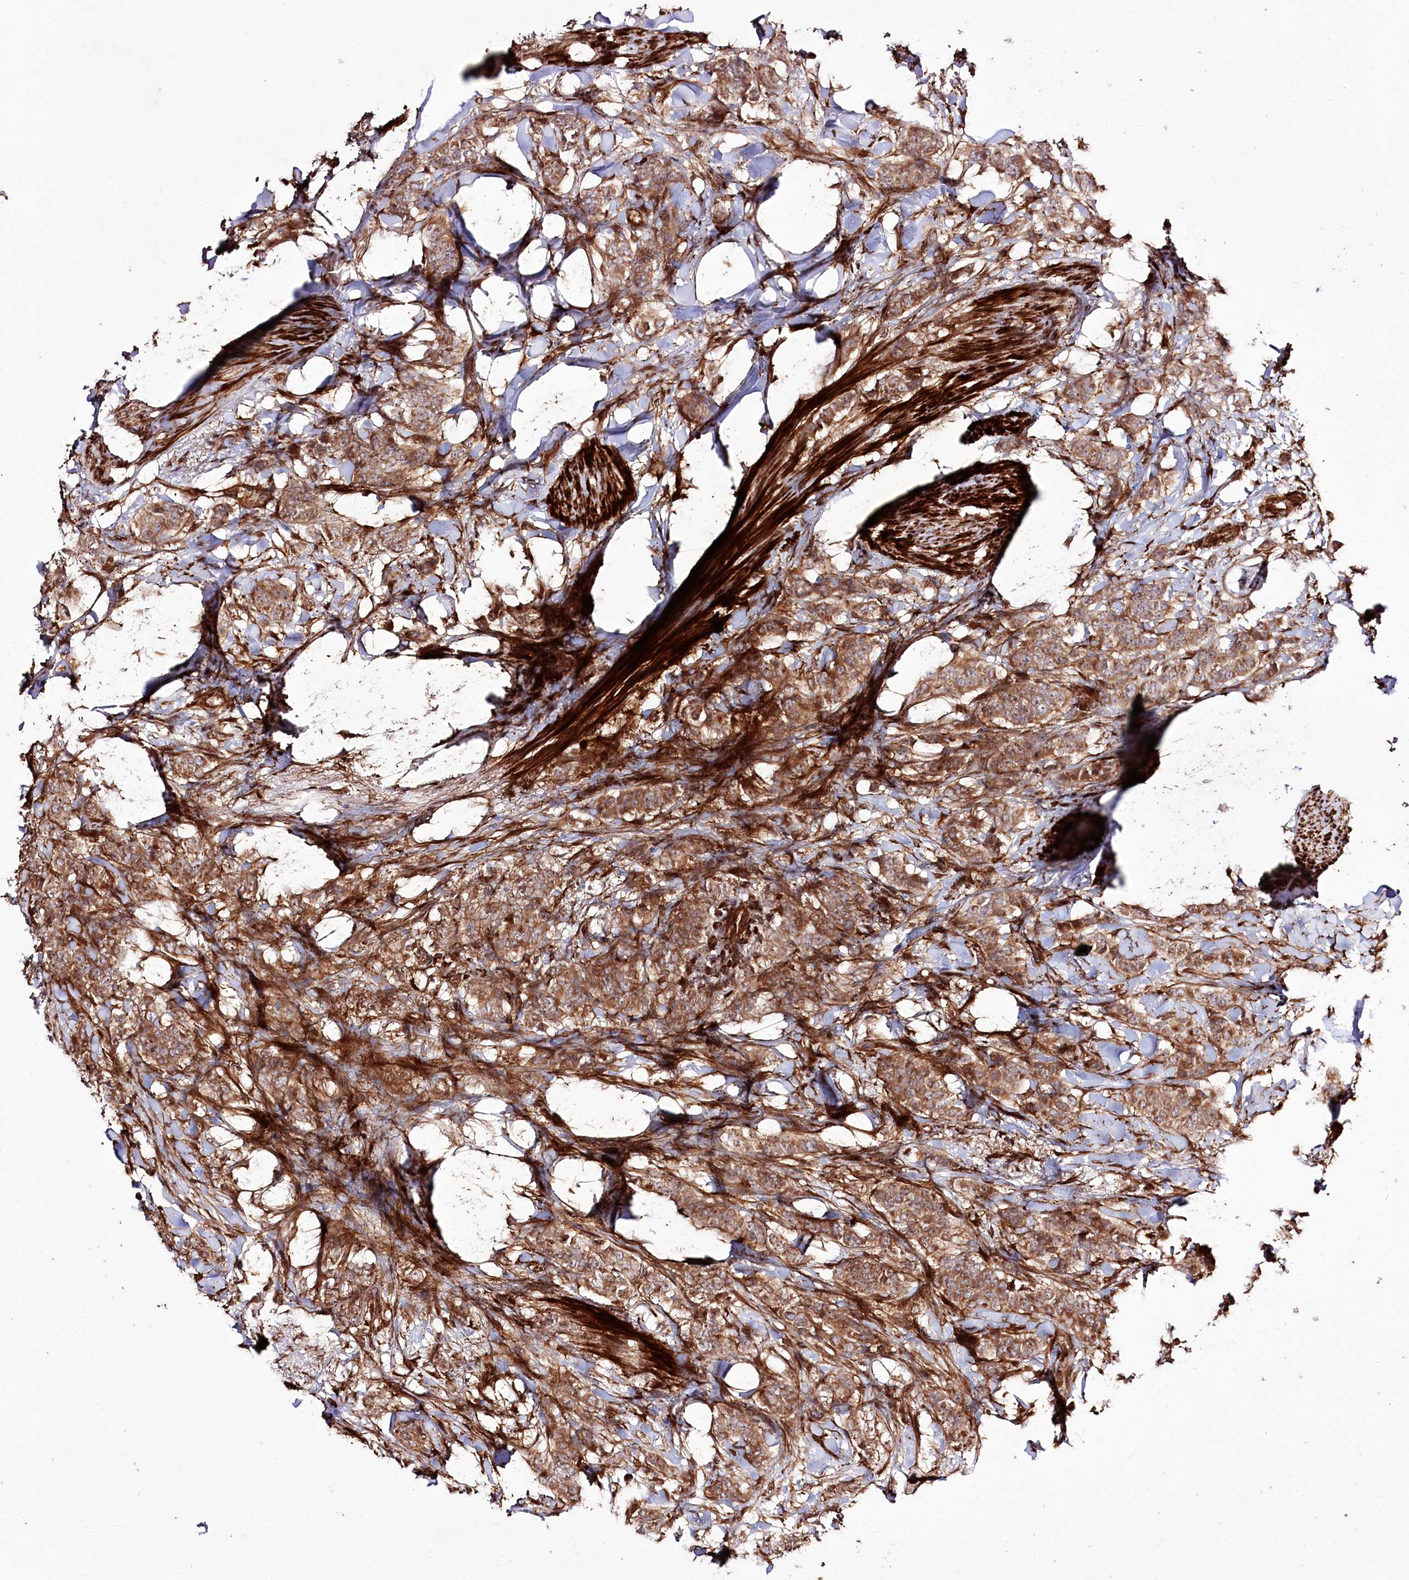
{"staining": {"intensity": "moderate", "quantity": ">75%", "location": "cytoplasmic/membranous"}, "tissue": "breast cancer", "cell_type": "Tumor cells", "image_type": "cancer", "snomed": [{"axis": "morphology", "description": "Duct carcinoma"}, {"axis": "topography", "description": "Breast"}], "caption": "IHC (DAB) staining of breast cancer displays moderate cytoplasmic/membranous protein expression in approximately >75% of tumor cells.", "gene": "REXO2", "patient": {"sex": "female", "age": 40}}